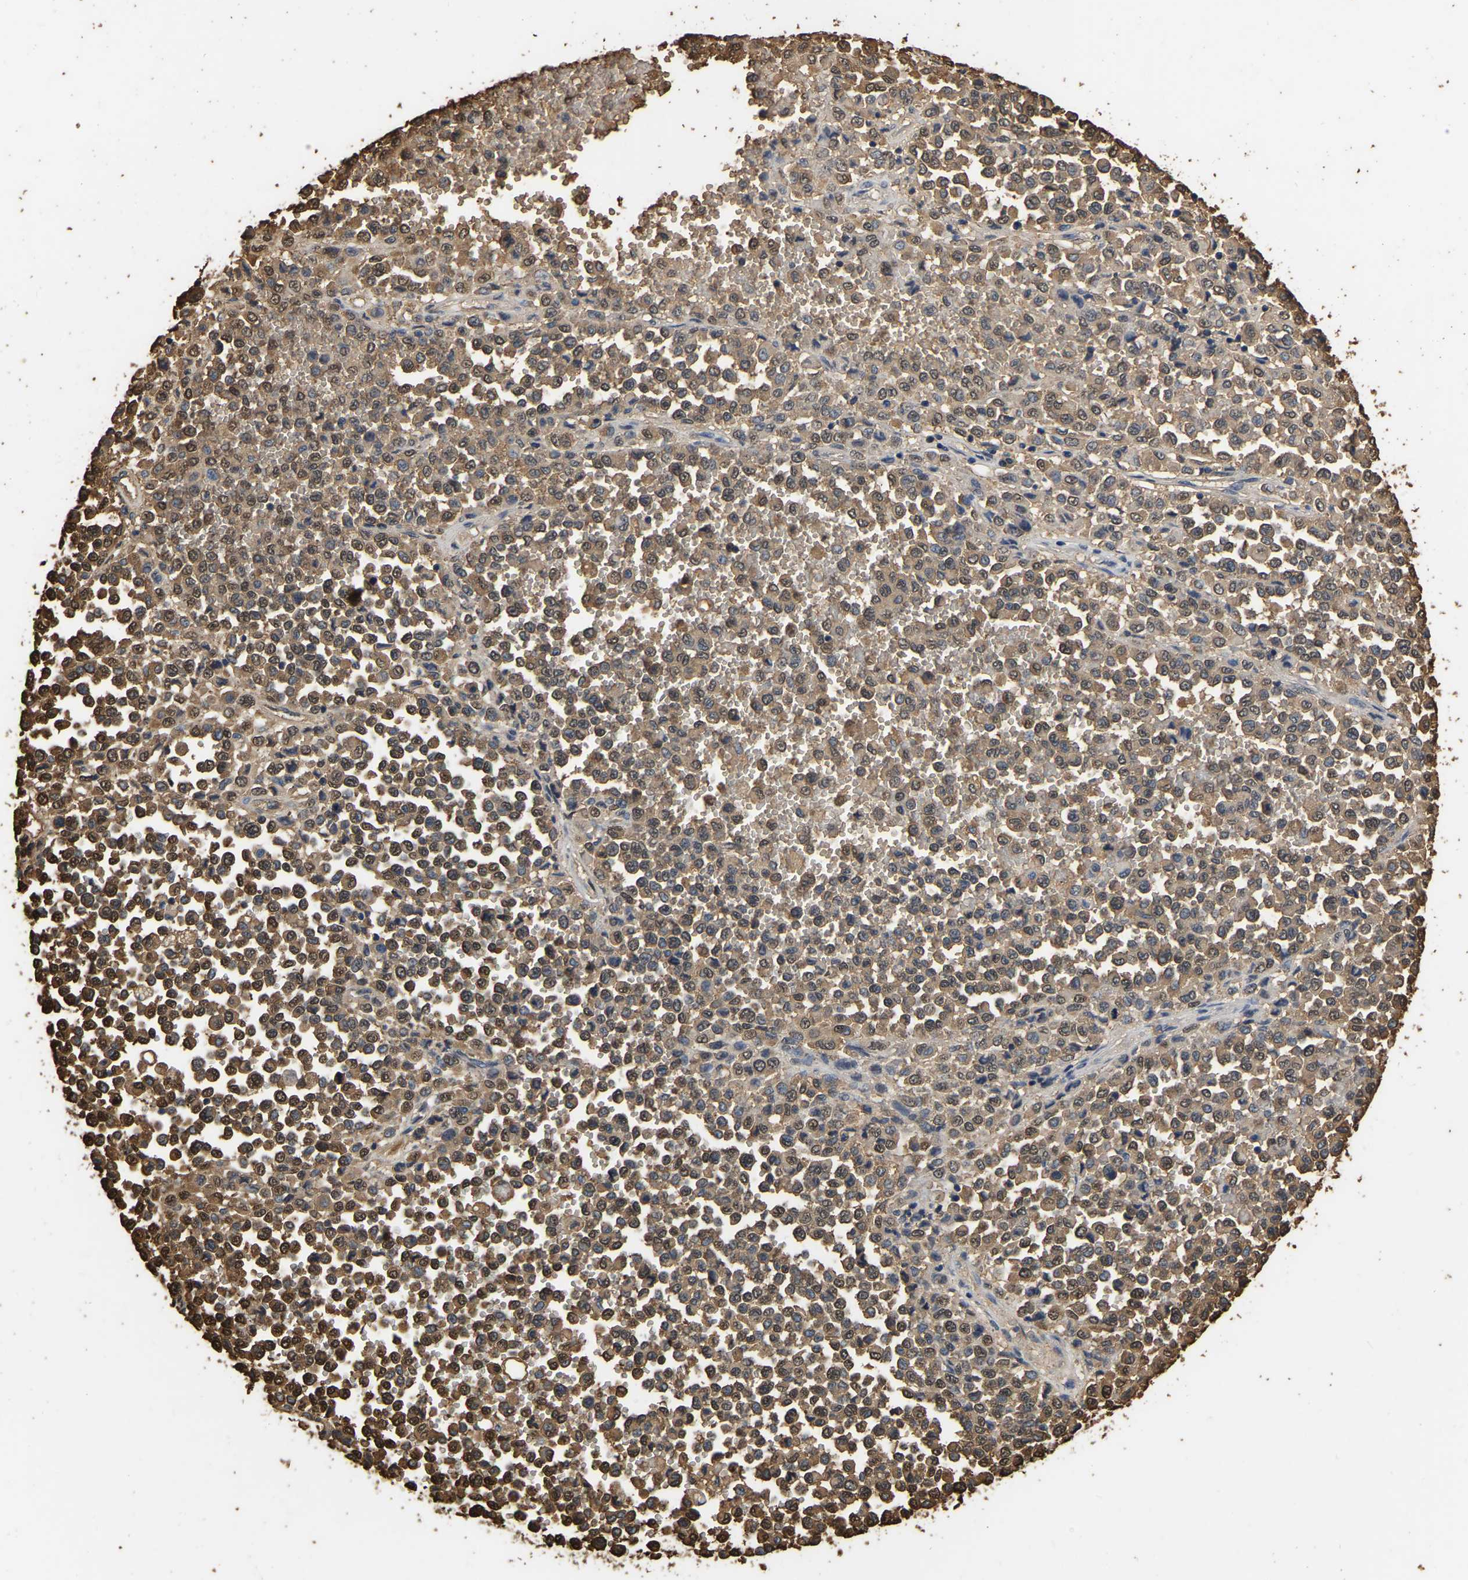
{"staining": {"intensity": "moderate", "quantity": ">75%", "location": "cytoplasmic/membranous"}, "tissue": "melanoma", "cell_type": "Tumor cells", "image_type": "cancer", "snomed": [{"axis": "morphology", "description": "Malignant melanoma, Metastatic site"}, {"axis": "topography", "description": "Pancreas"}], "caption": "Malignant melanoma (metastatic site) stained with a protein marker shows moderate staining in tumor cells.", "gene": "LDHB", "patient": {"sex": "female", "age": 30}}